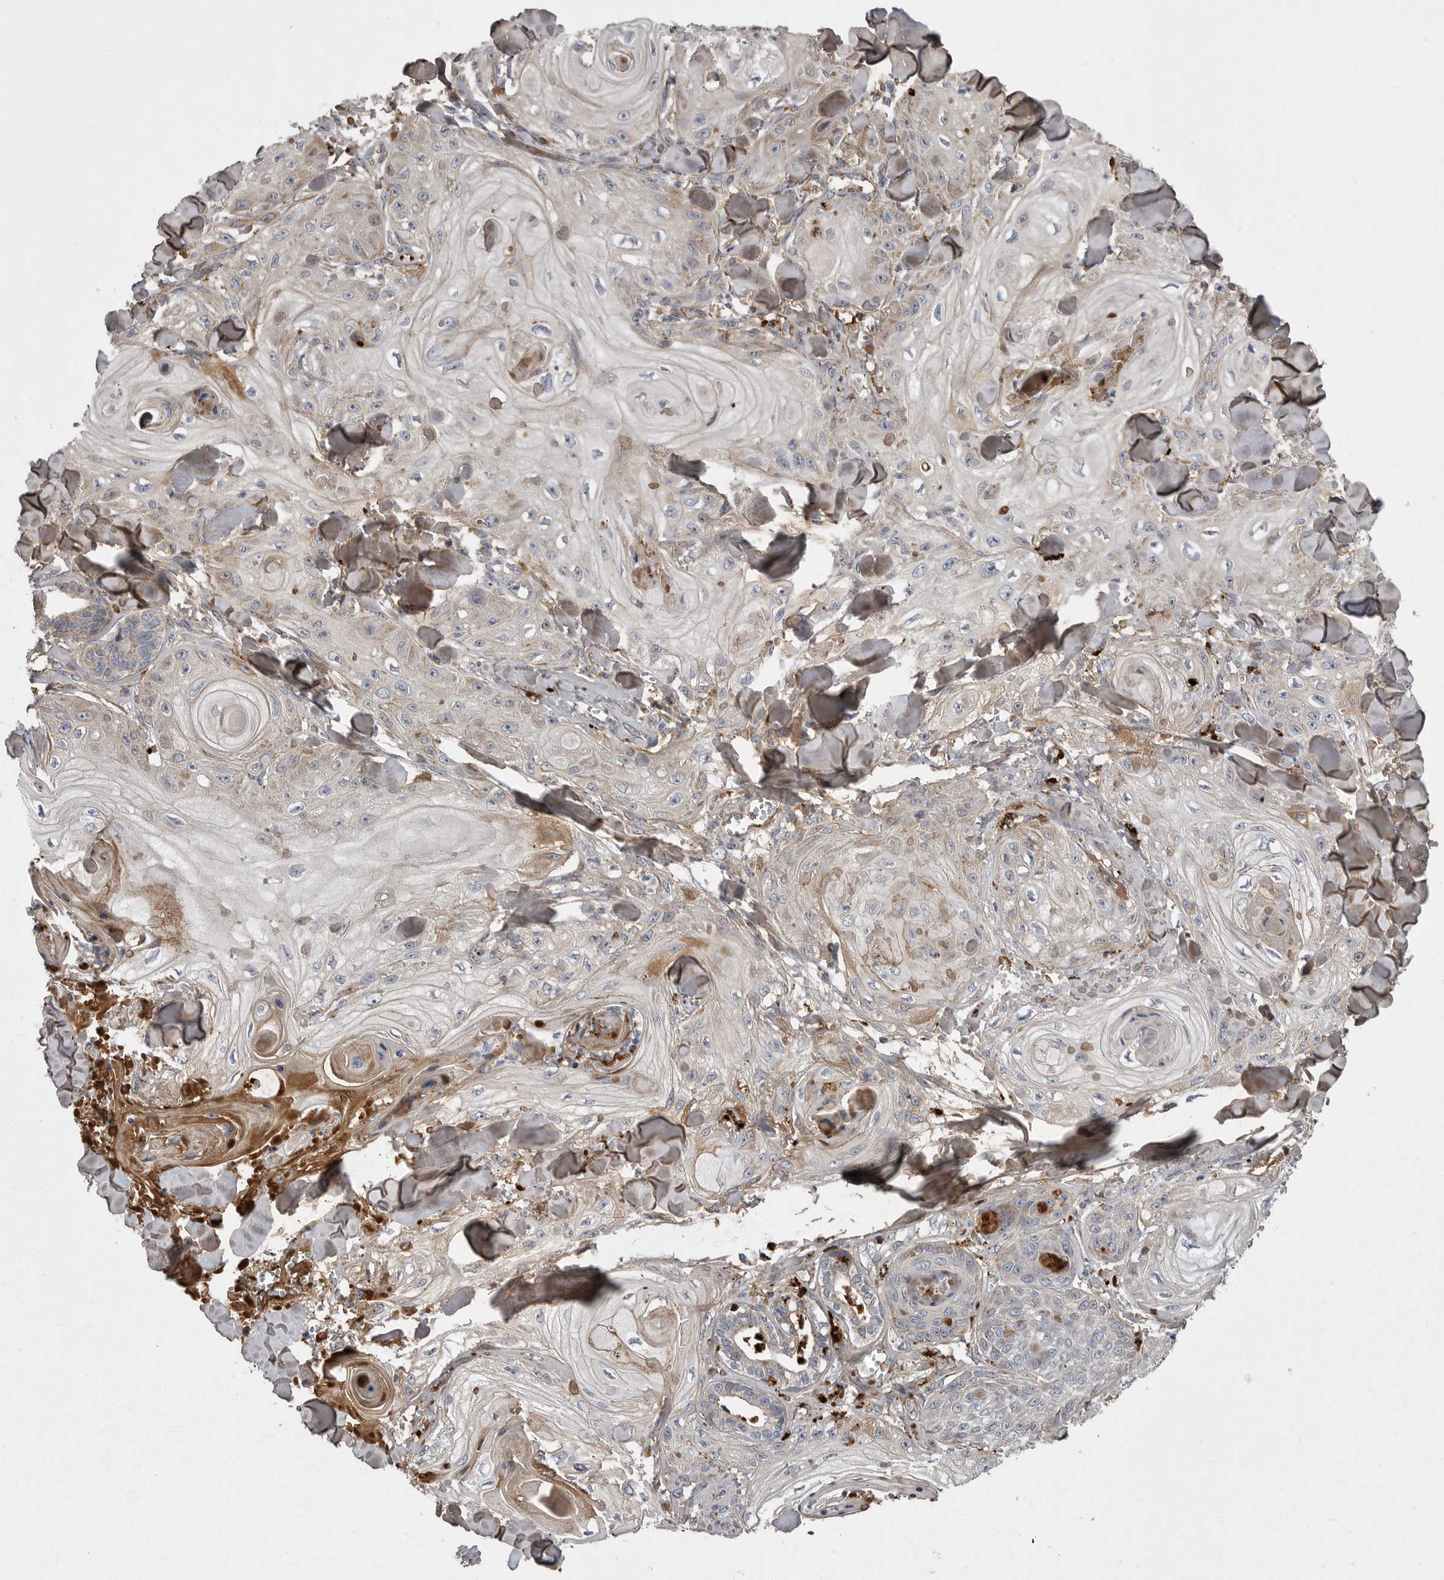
{"staining": {"intensity": "moderate", "quantity": "<25%", "location": "cytoplasmic/membranous"}, "tissue": "skin cancer", "cell_type": "Tumor cells", "image_type": "cancer", "snomed": [{"axis": "morphology", "description": "Squamous cell carcinoma, NOS"}, {"axis": "topography", "description": "Skin"}], "caption": "This micrograph displays skin cancer (squamous cell carcinoma) stained with immunohistochemistry to label a protein in brown. The cytoplasmic/membranous of tumor cells show moderate positivity for the protein. Nuclei are counter-stained blue.", "gene": "CRP", "patient": {"sex": "male", "age": 74}}